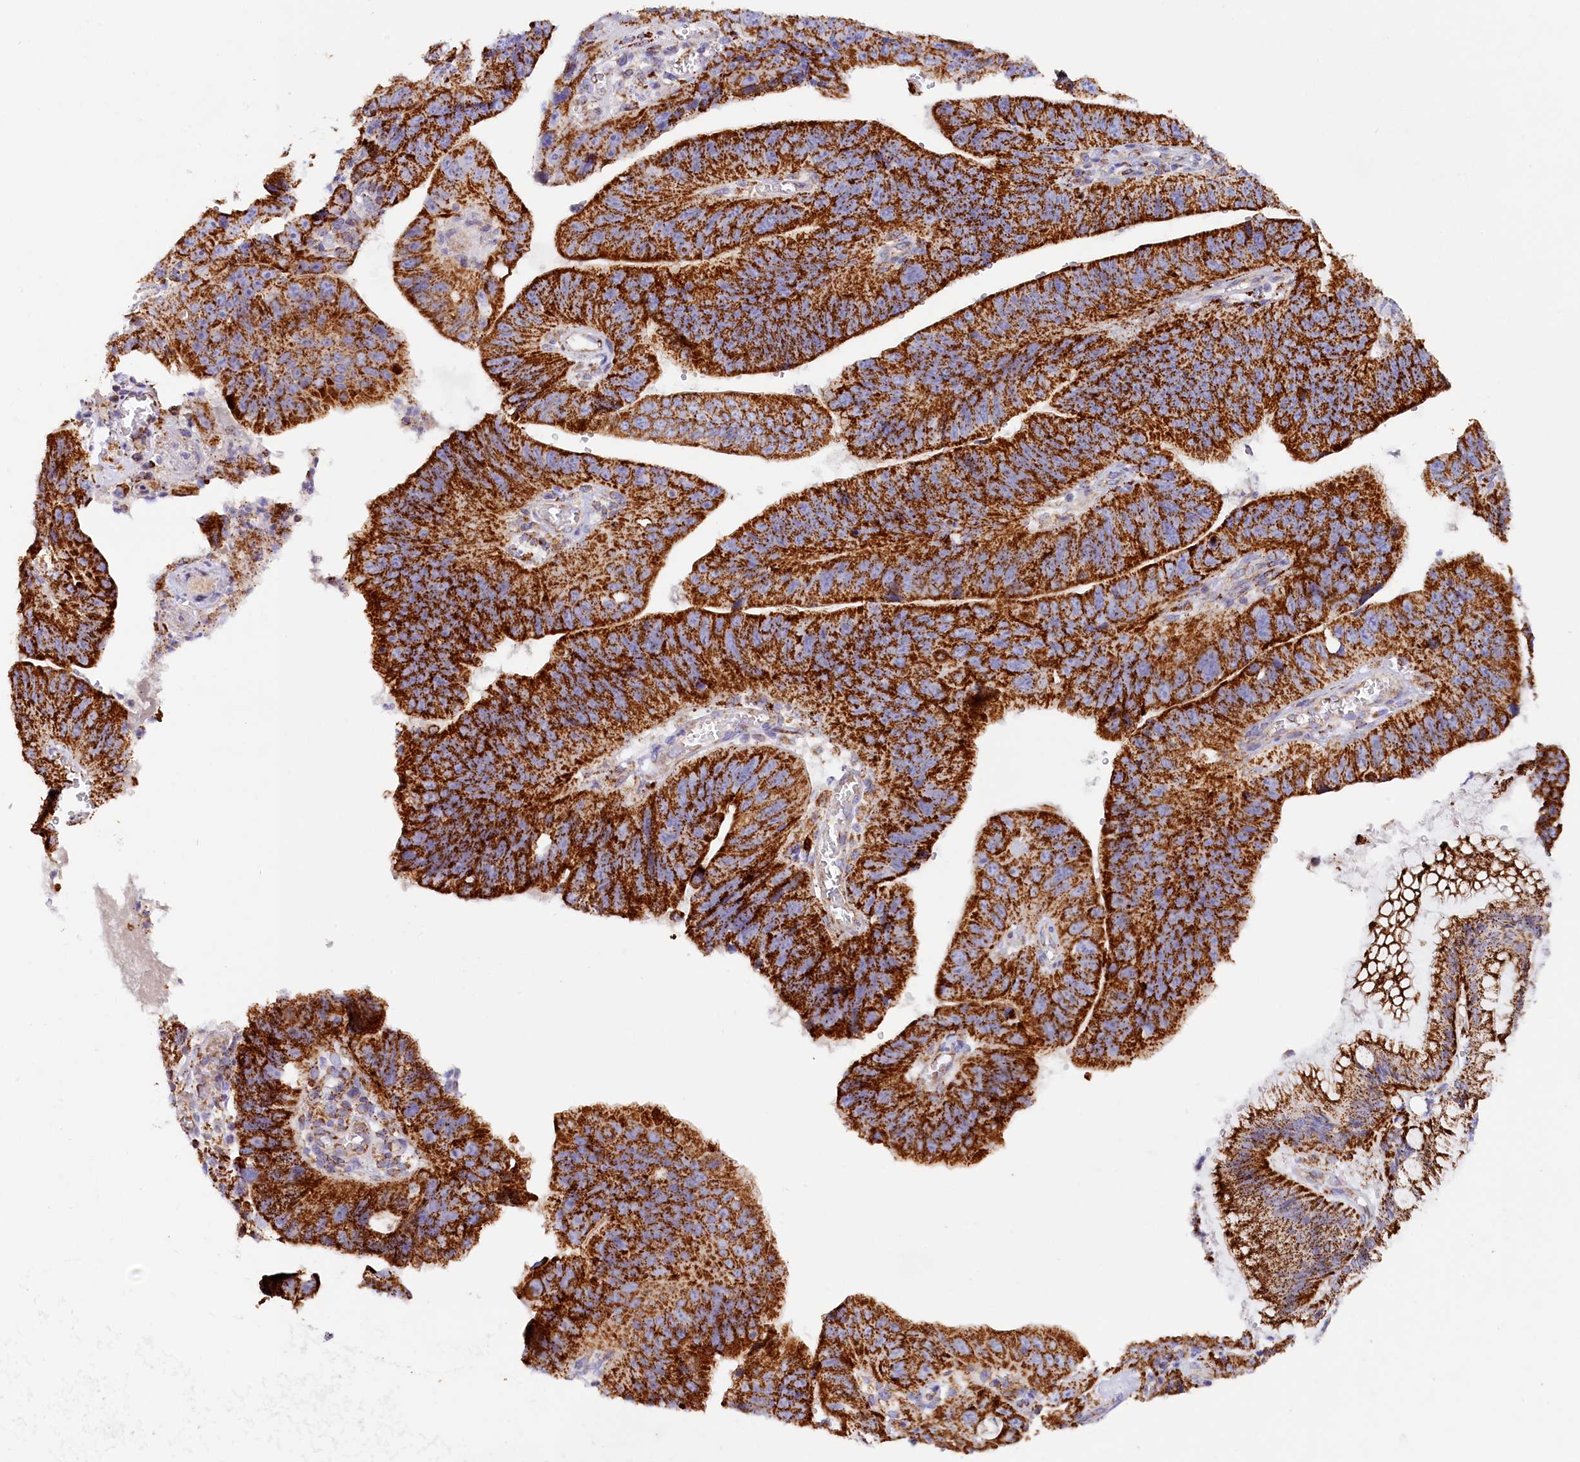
{"staining": {"intensity": "strong", "quantity": ">75%", "location": "cytoplasmic/membranous"}, "tissue": "stomach cancer", "cell_type": "Tumor cells", "image_type": "cancer", "snomed": [{"axis": "morphology", "description": "Adenocarcinoma, NOS"}, {"axis": "topography", "description": "Stomach"}], "caption": "Protein analysis of stomach cancer (adenocarcinoma) tissue displays strong cytoplasmic/membranous positivity in approximately >75% of tumor cells. The protein is shown in brown color, while the nuclei are stained blue.", "gene": "AKTIP", "patient": {"sex": "male", "age": 59}}